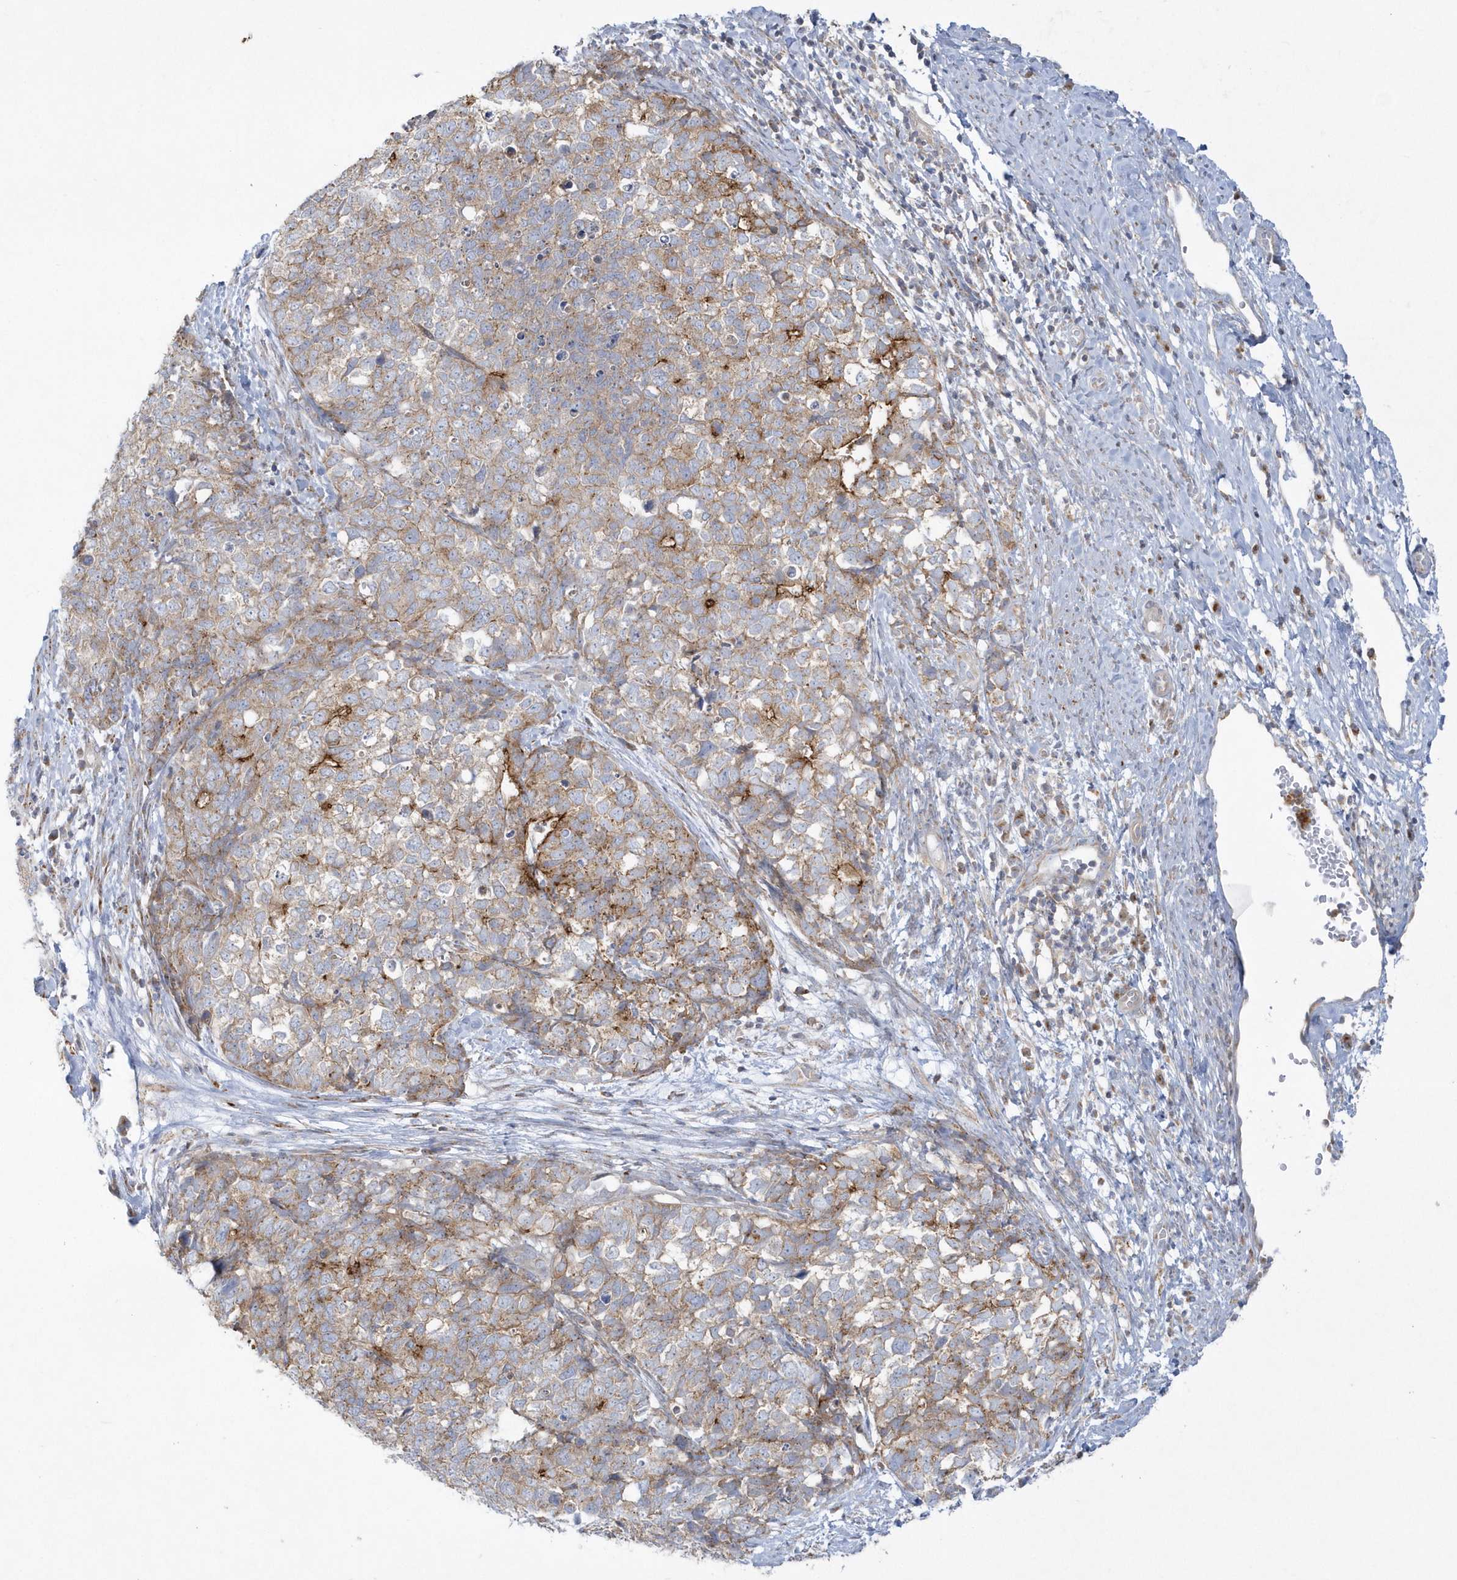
{"staining": {"intensity": "moderate", "quantity": "25%-75%", "location": "cytoplasmic/membranous"}, "tissue": "cervical cancer", "cell_type": "Tumor cells", "image_type": "cancer", "snomed": [{"axis": "morphology", "description": "Squamous cell carcinoma, NOS"}, {"axis": "topography", "description": "Cervix"}], "caption": "An image of human cervical cancer (squamous cell carcinoma) stained for a protein displays moderate cytoplasmic/membranous brown staining in tumor cells.", "gene": "DNAJC18", "patient": {"sex": "female", "age": 63}}